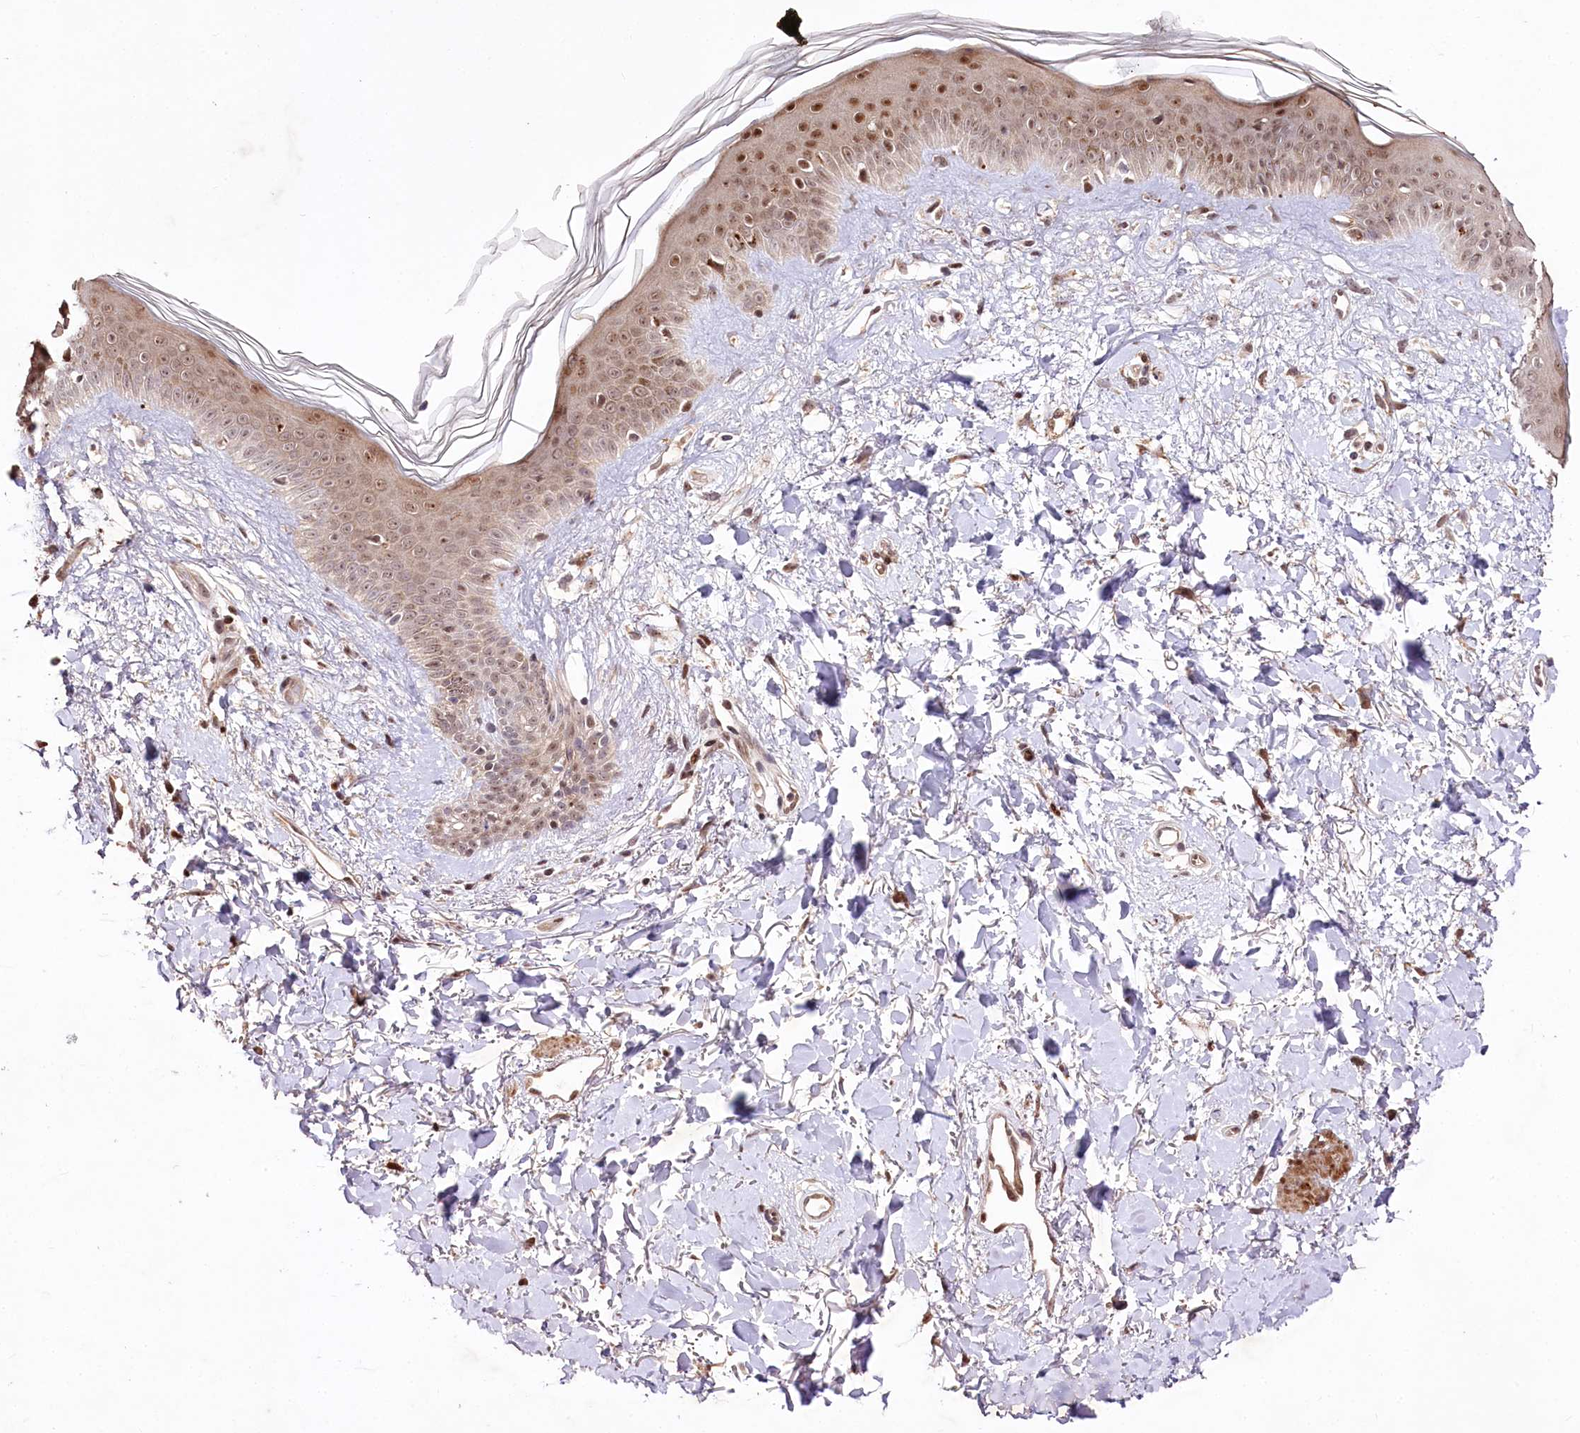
{"staining": {"intensity": "moderate", "quantity": ">75%", "location": "nuclear"}, "tissue": "skin", "cell_type": "Fibroblasts", "image_type": "normal", "snomed": [{"axis": "morphology", "description": "Normal tissue, NOS"}, {"axis": "topography", "description": "Skin"}], "caption": "A histopathology image of skin stained for a protein displays moderate nuclear brown staining in fibroblasts.", "gene": "DMP1", "patient": {"sex": "female", "age": 58}}